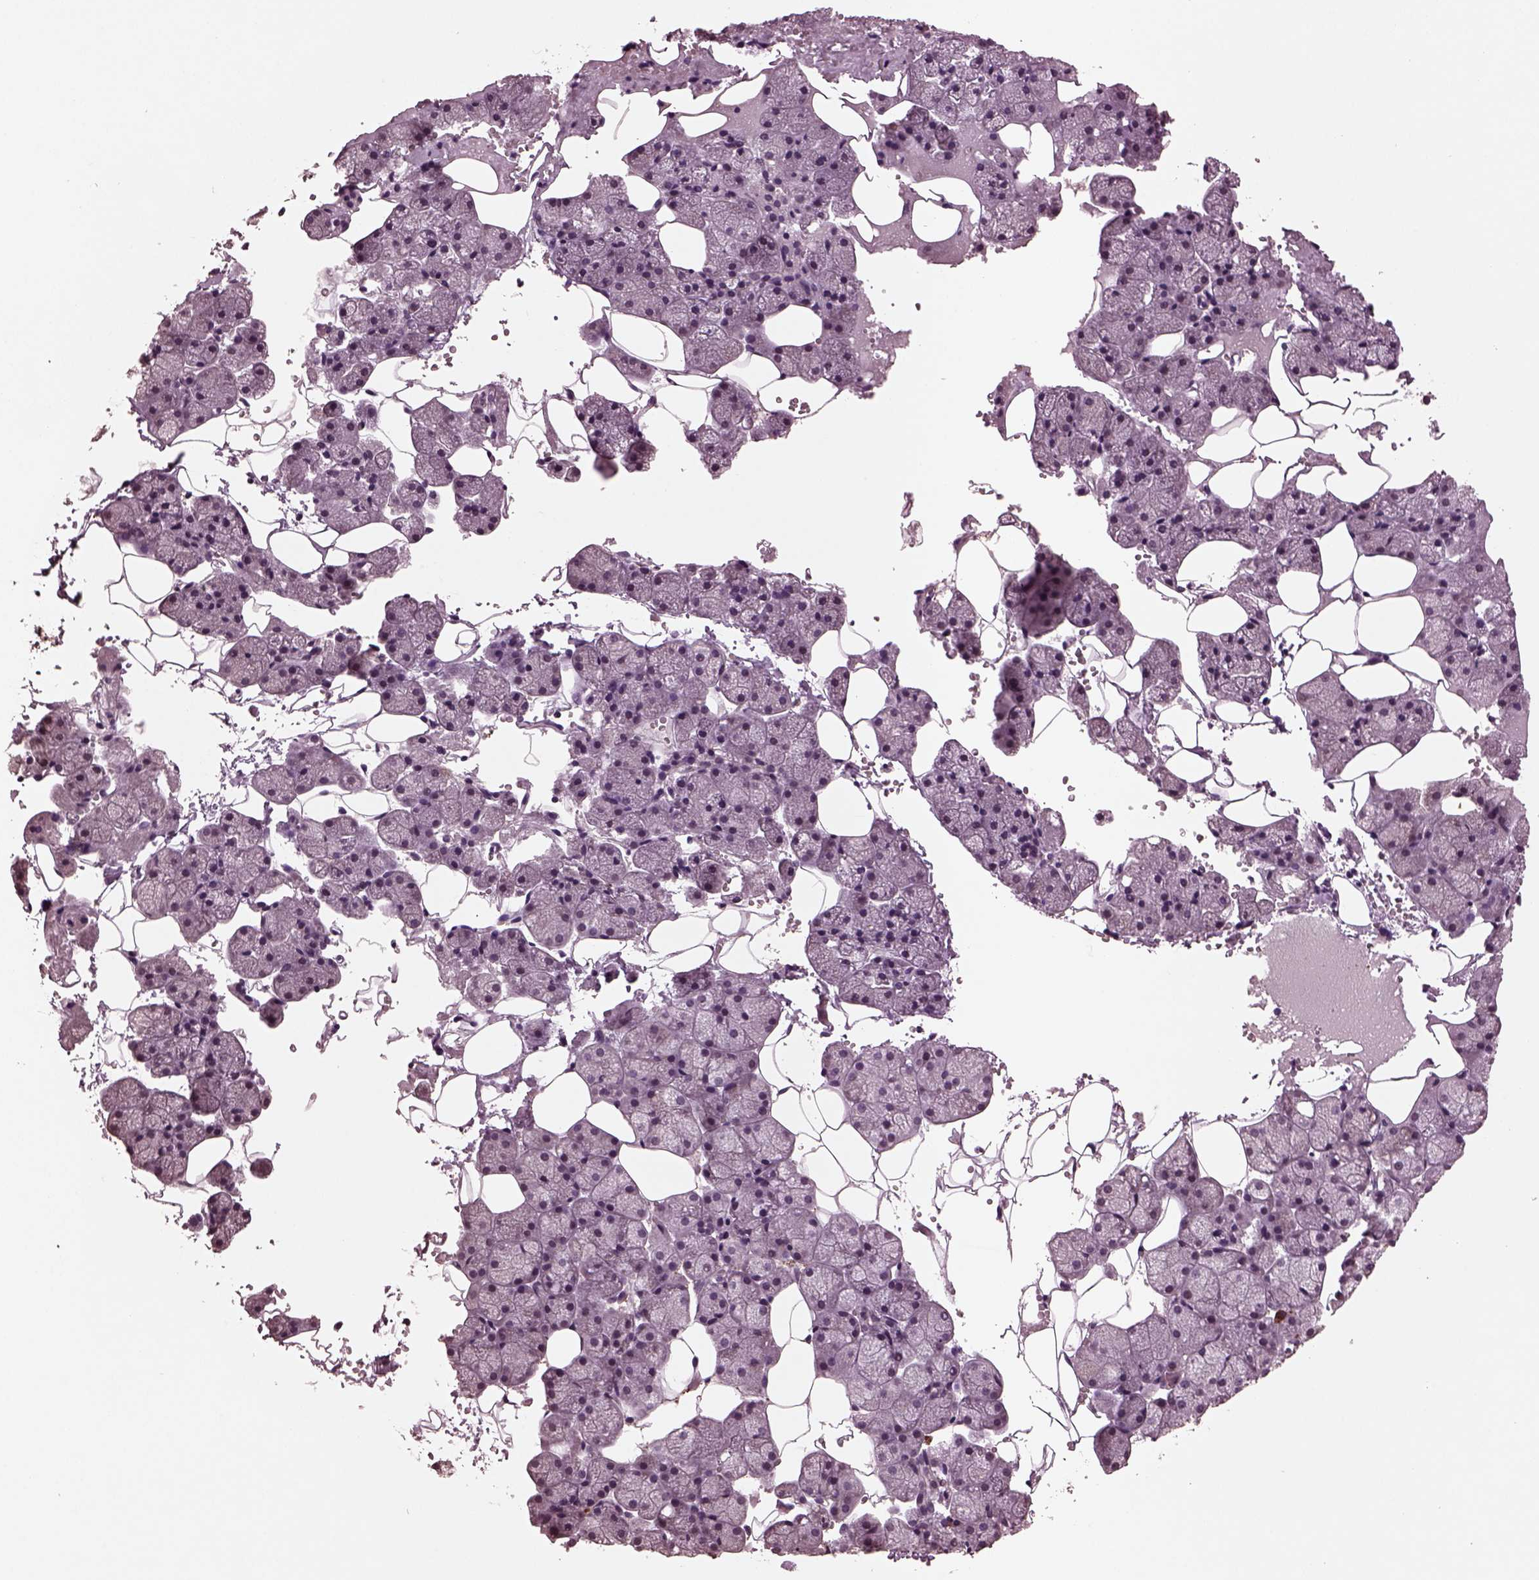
{"staining": {"intensity": "negative", "quantity": "none", "location": "none"}, "tissue": "salivary gland", "cell_type": "Glandular cells", "image_type": "normal", "snomed": [{"axis": "morphology", "description": "Normal tissue, NOS"}, {"axis": "topography", "description": "Salivary gland"}], "caption": "A high-resolution micrograph shows IHC staining of unremarkable salivary gland, which exhibits no significant staining in glandular cells.", "gene": "IL18RAP", "patient": {"sex": "male", "age": 38}}